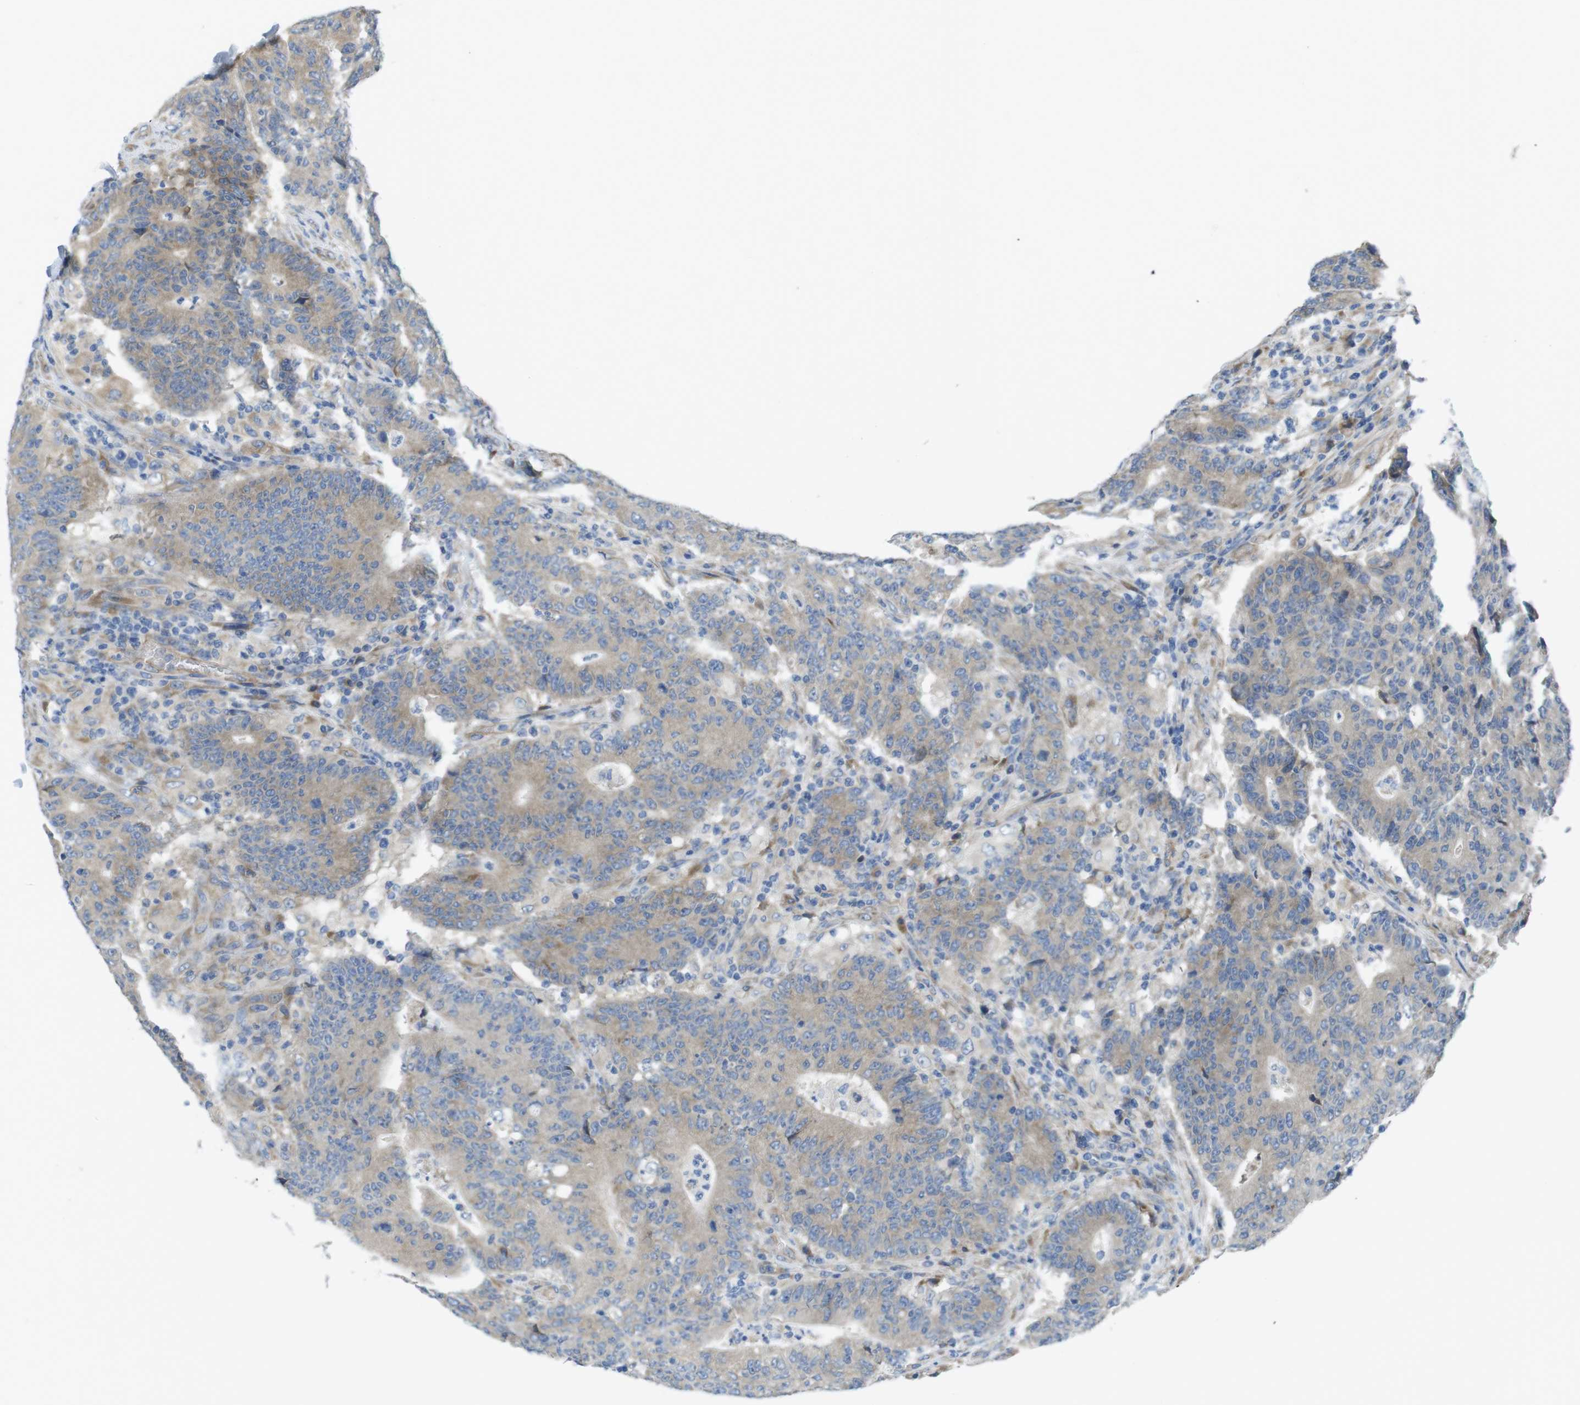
{"staining": {"intensity": "weak", "quantity": ">75%", "location": "cytoplasmic/membranous"}, "tissue": "colorectal cancer", "cell_type": "Tumor cells", "image_type": "cancer", "snomed": [{"axis": "morphology", "description": "Normal tissue, NOS"}, {"axis": "morphology", "description": "Adenocarcinoma, NOS"}, {"axis": "topography", "description": "Colon"}], "caption": "Immunohistochemical staining of colorectal cancer (adenocarcinoma) displays low levels of weak cytoplasmic/membranous positivity in approximately >75% of tumor cells.", "gene": "TMEM234", "patient": {"sex": "female", "age": 75}}